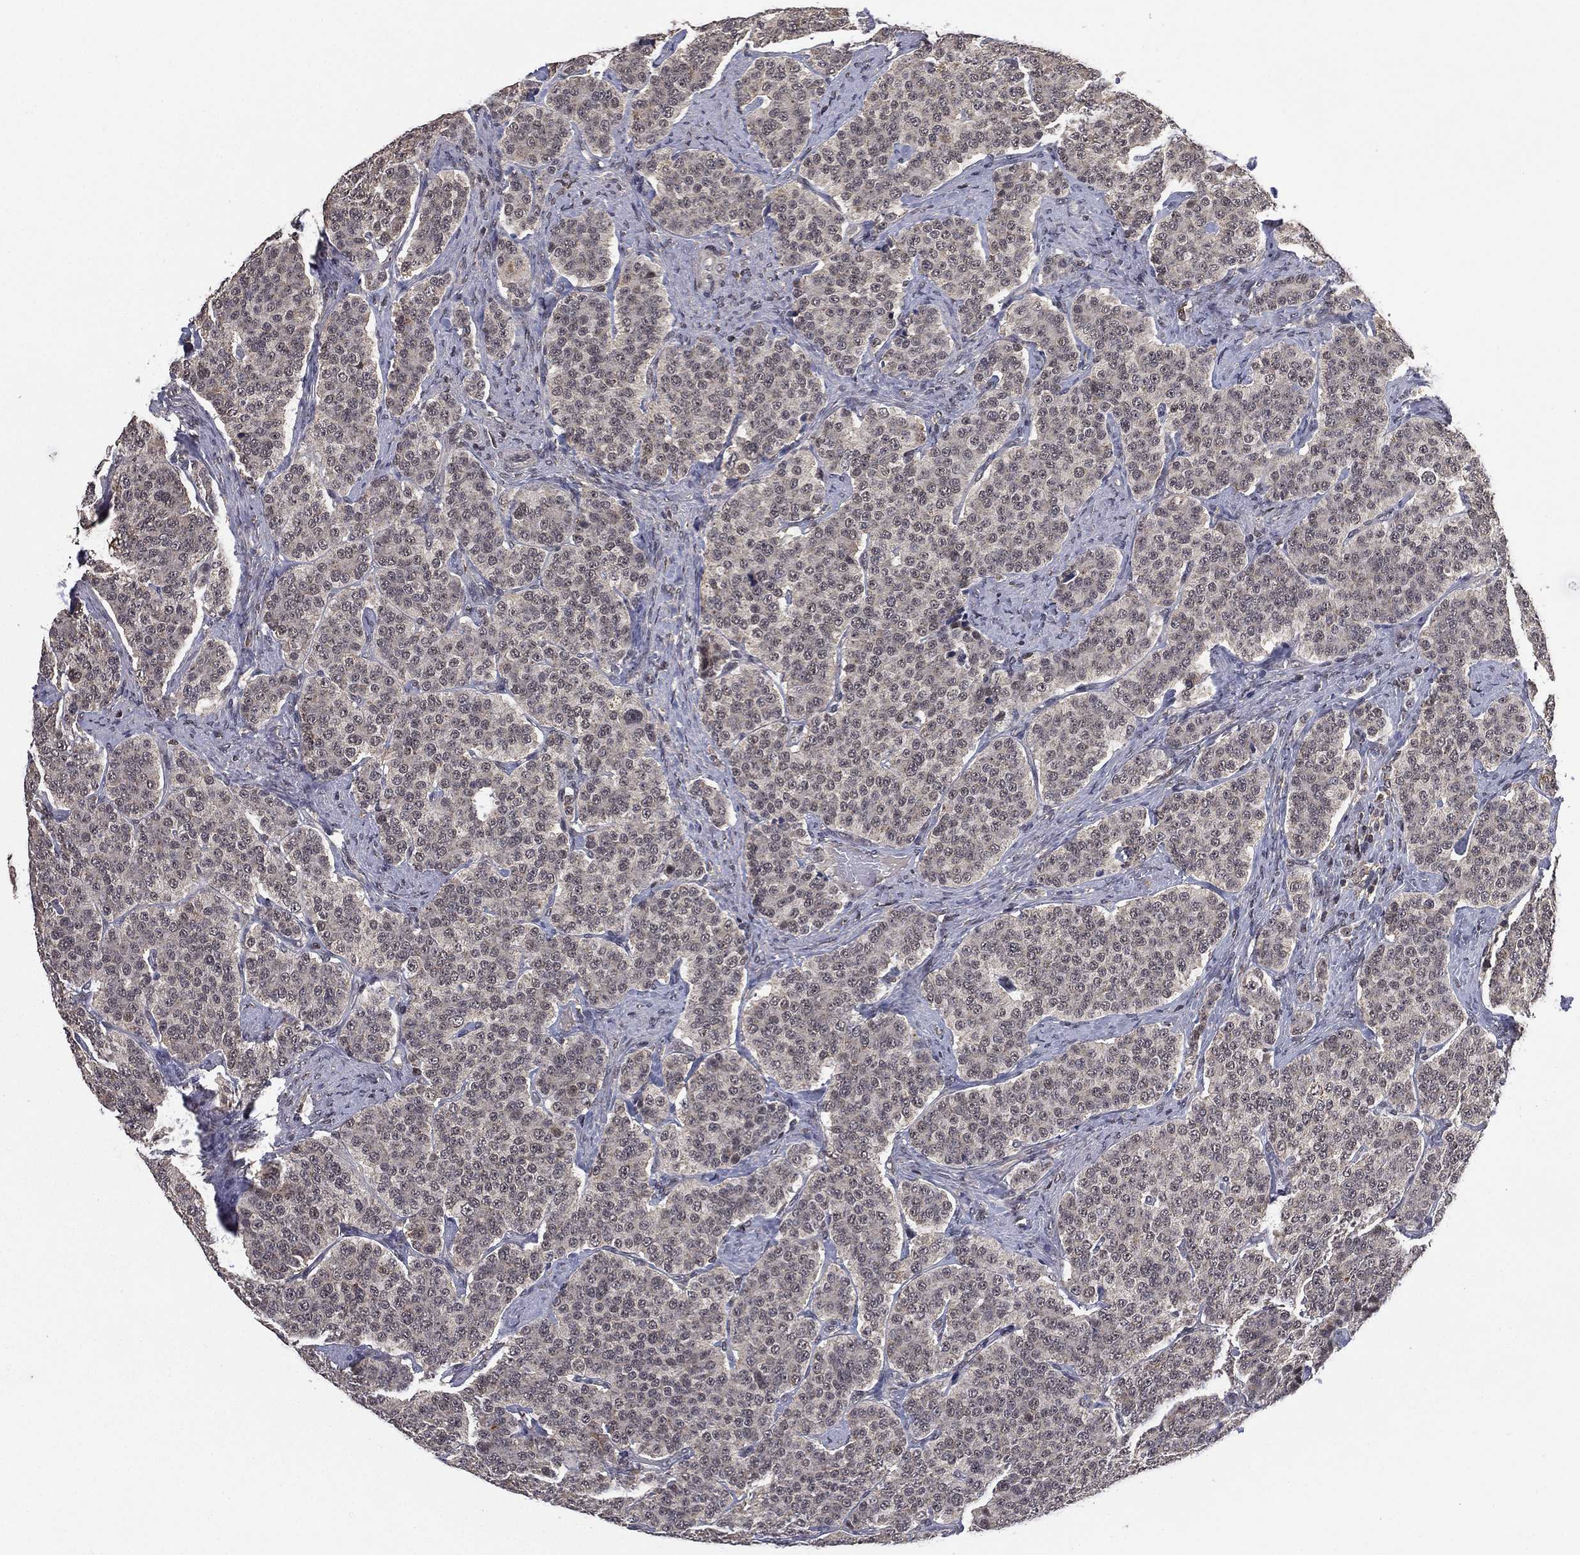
{"staining": {"intensity": "negative", "quantity": "none", "location": "none"}, "tissue": "carcinoid", "cell_type": "Tumor cells", "image_type": "cancer", "snomed": [{"axis": "morphology", "description": "Carcinoid, malignant, NOS"}, {"axis": "topography", "description": "Small intestine"}], "caption": "The micrograph exhibits no significant staining in tumor cells of carcinoid (malignant).", "gene": "NELFCD", "patient": {"sex": "female", "age": 58}}